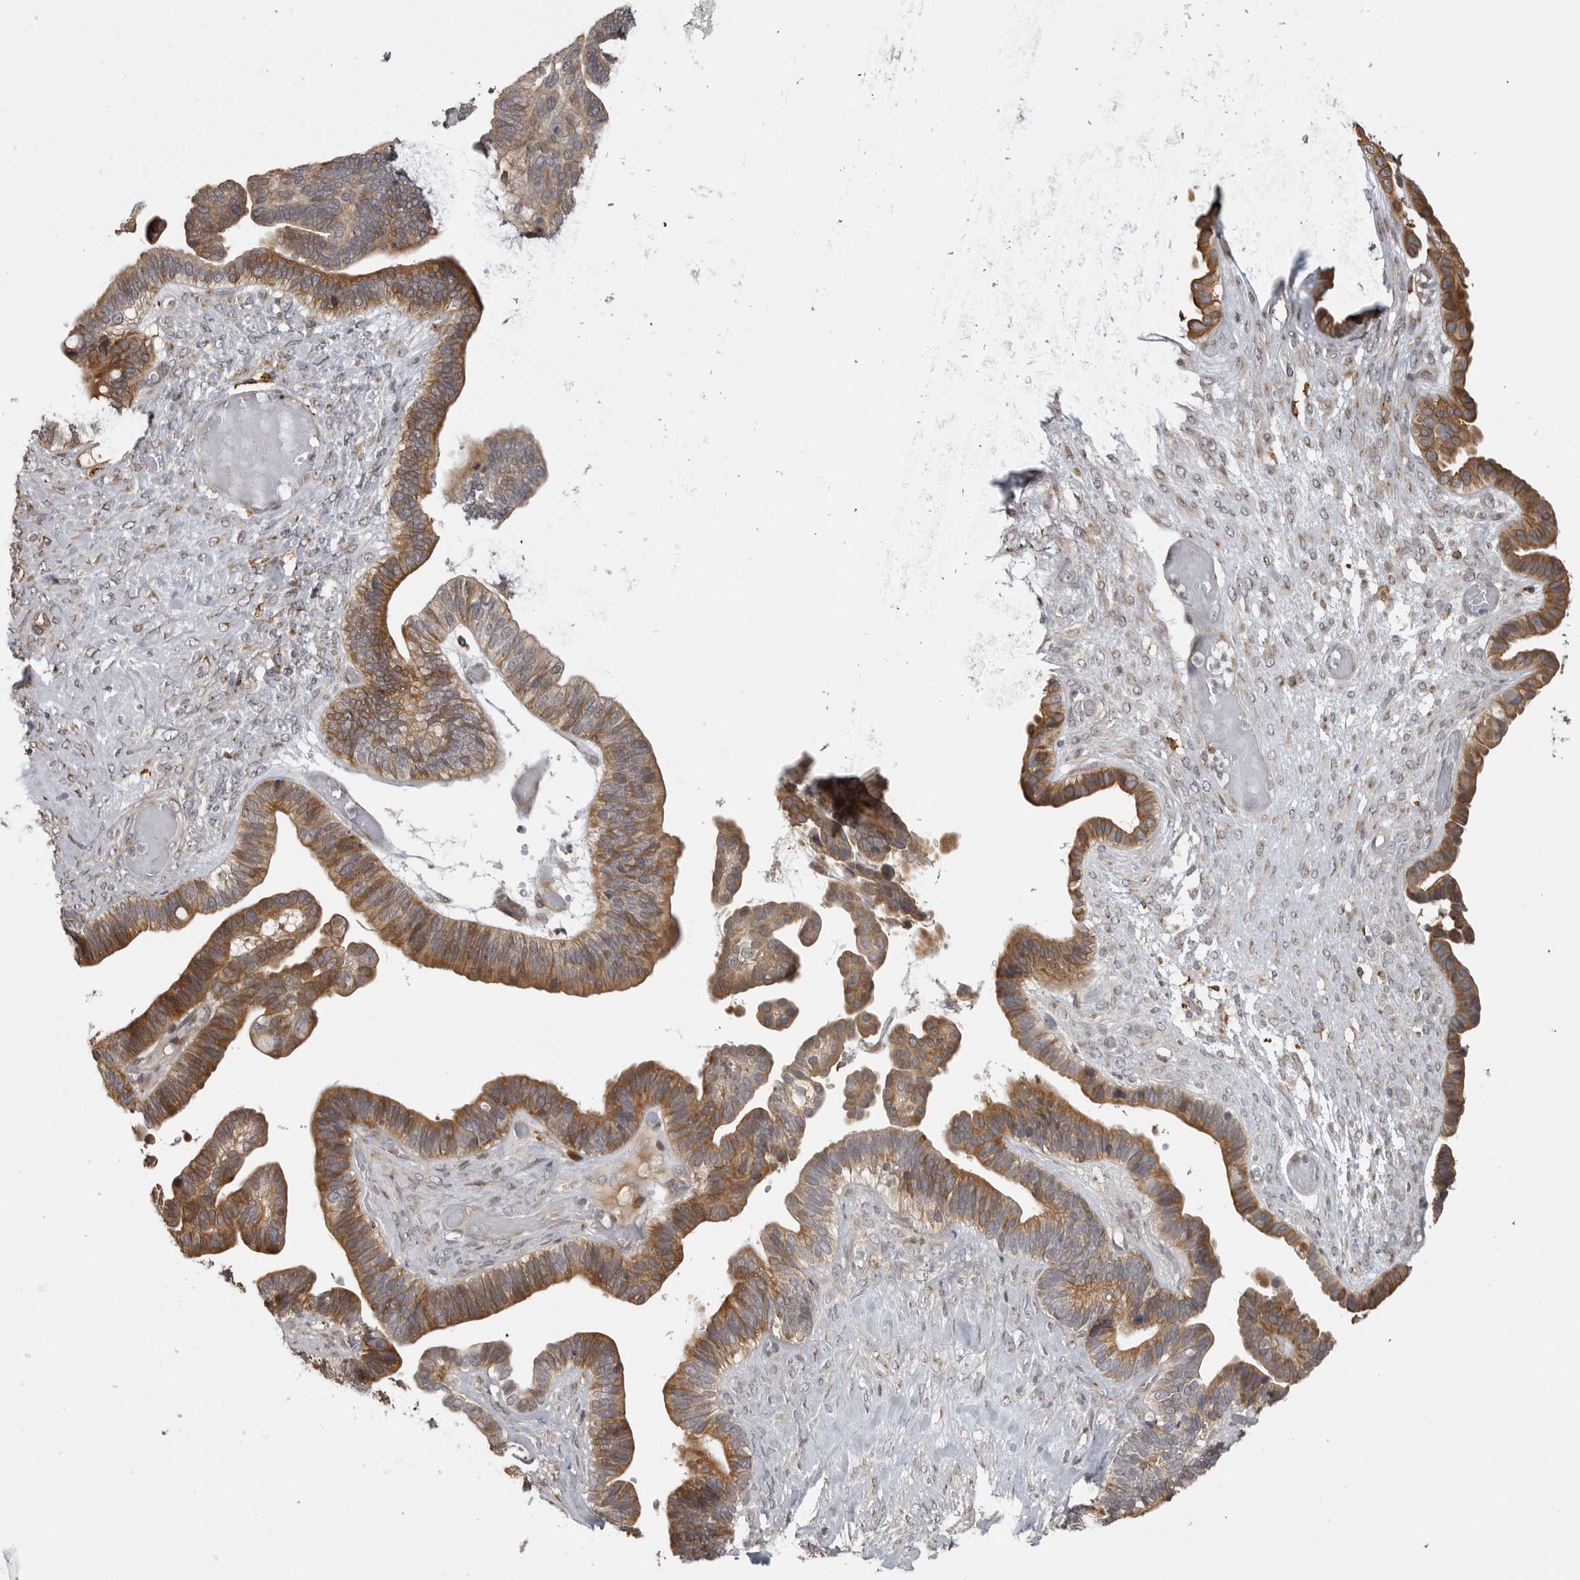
{"staining": {"intensity": "strong", "quantity": ">75%", "location": "cytoplasmic/membranous"}, "tissue": "ovarian cancer", "cell_type": "Tumor cells", "image_type": "cancer", "snomed": [{"axis": "morphology", "description": "Cystadenocarcinoma, serous, NOS"}, {"axis": "topography", "description": "Ovary"}], "caption": "Serous cystadenocarcinoma (ovarian) stained with DAB (3,3'-diaminobenzidine) IHC exhibits high levels of strong cytoplasmic/membranous positivity in approximately >75% of tumor cells.", "gene": "IDO1", "patient": {"sex": "female", "age": 56}}